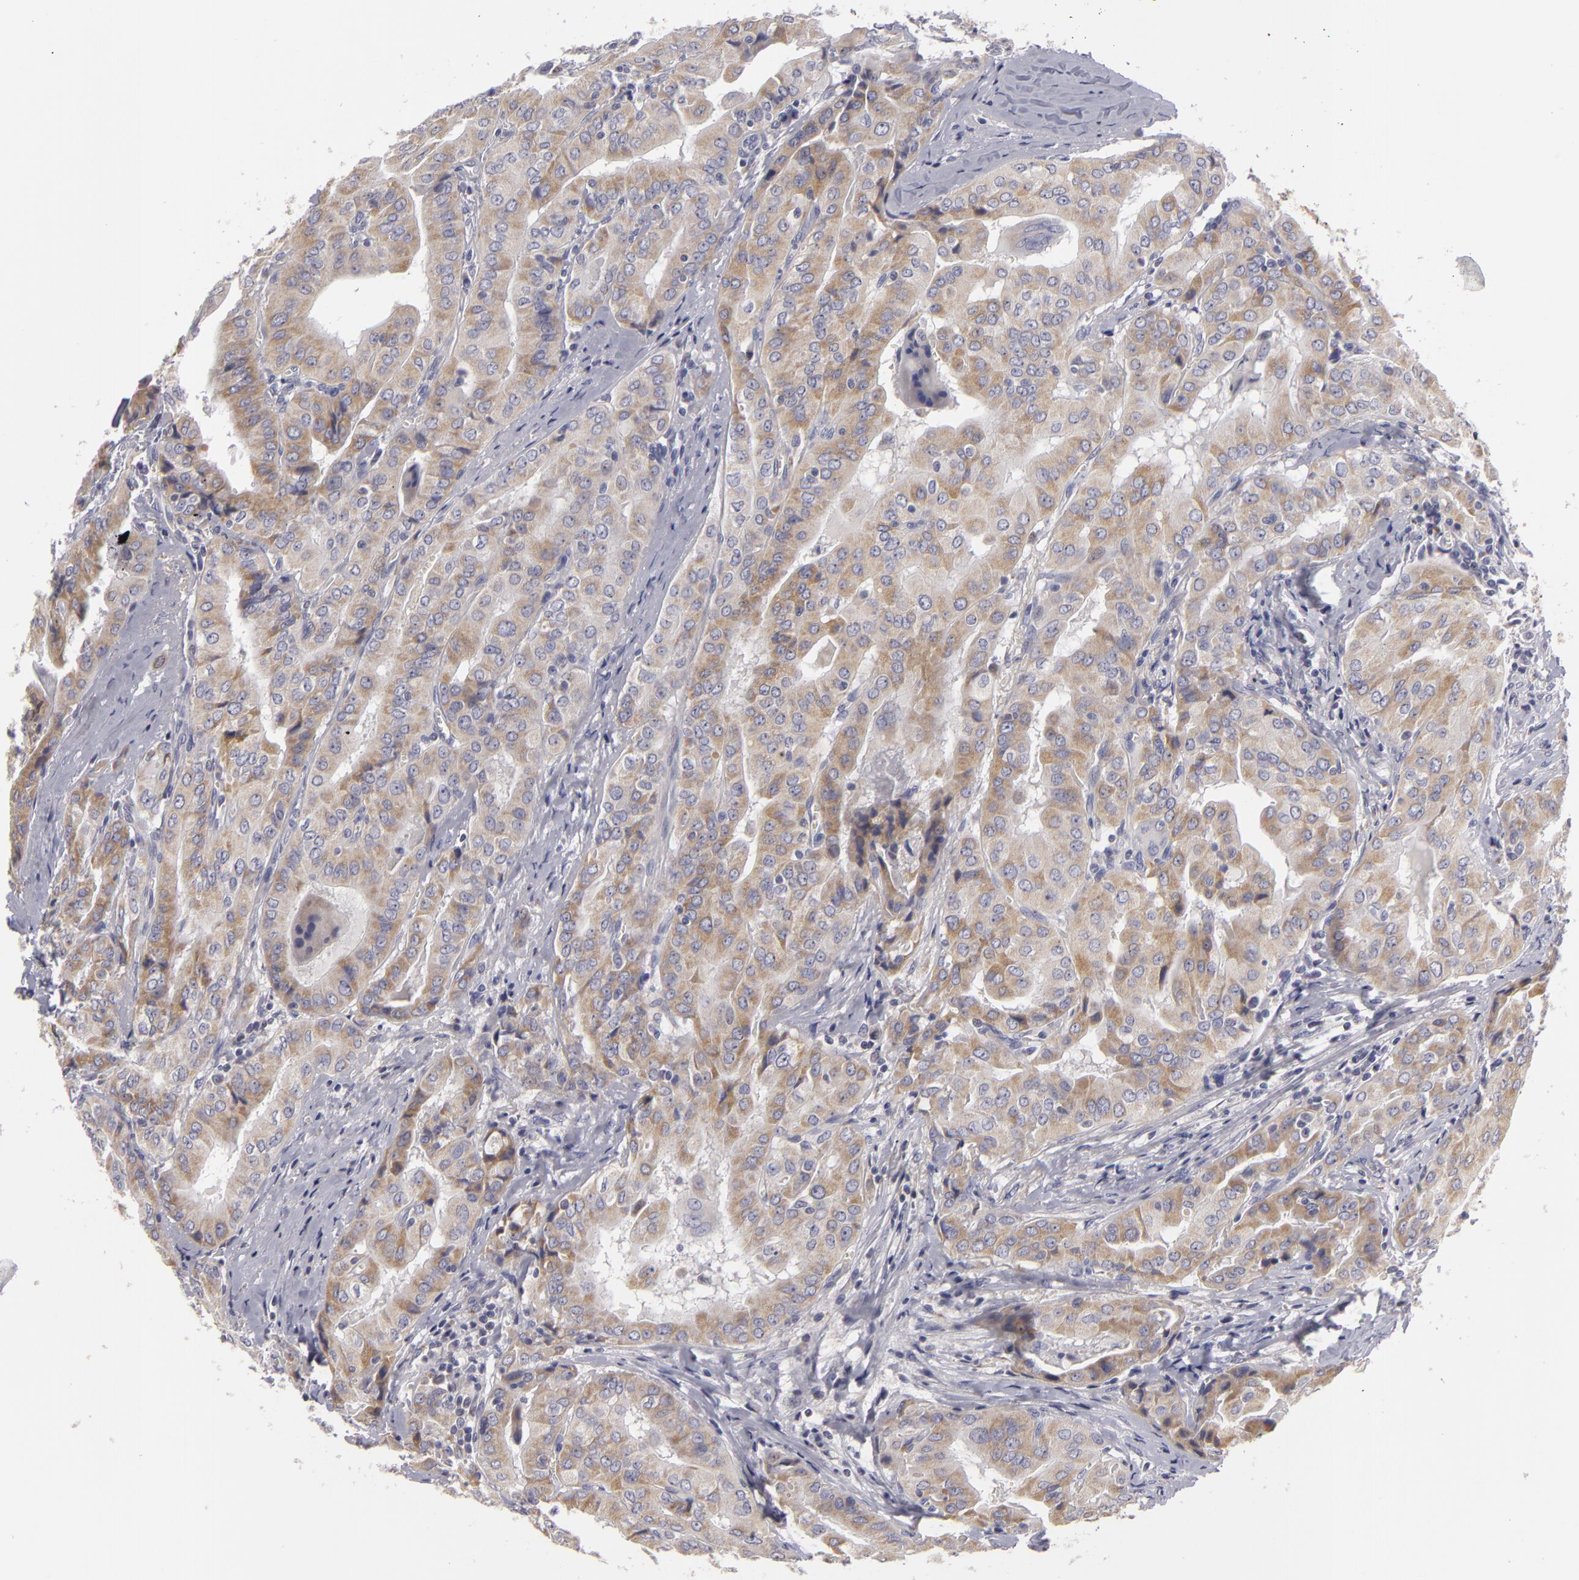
{"staining": {"intensity": "weak", "quantity": "25%-75%", "location": "cytoplasmic/membranous"}, "tissue": "thyroid cancer", "cell_type": "Tumor cells", "image_type": "cancer", "snomed": [{"axis": "morphology", "description": "Papillary adenocarcinoma, NOS"}, {"axis": "topography", "description": "Thyroid gland"}], "caption": "Immunohistochemistry histopathology image of human thyroid papillary adenocarcinoma stained for a protein (brown), which displays low levels of weak cytoplasmic/membranous positivity in about 25%-75% of tumor cells.", "gene": "ATP2B3", "patient": {"sex": "female", "age": 71}}